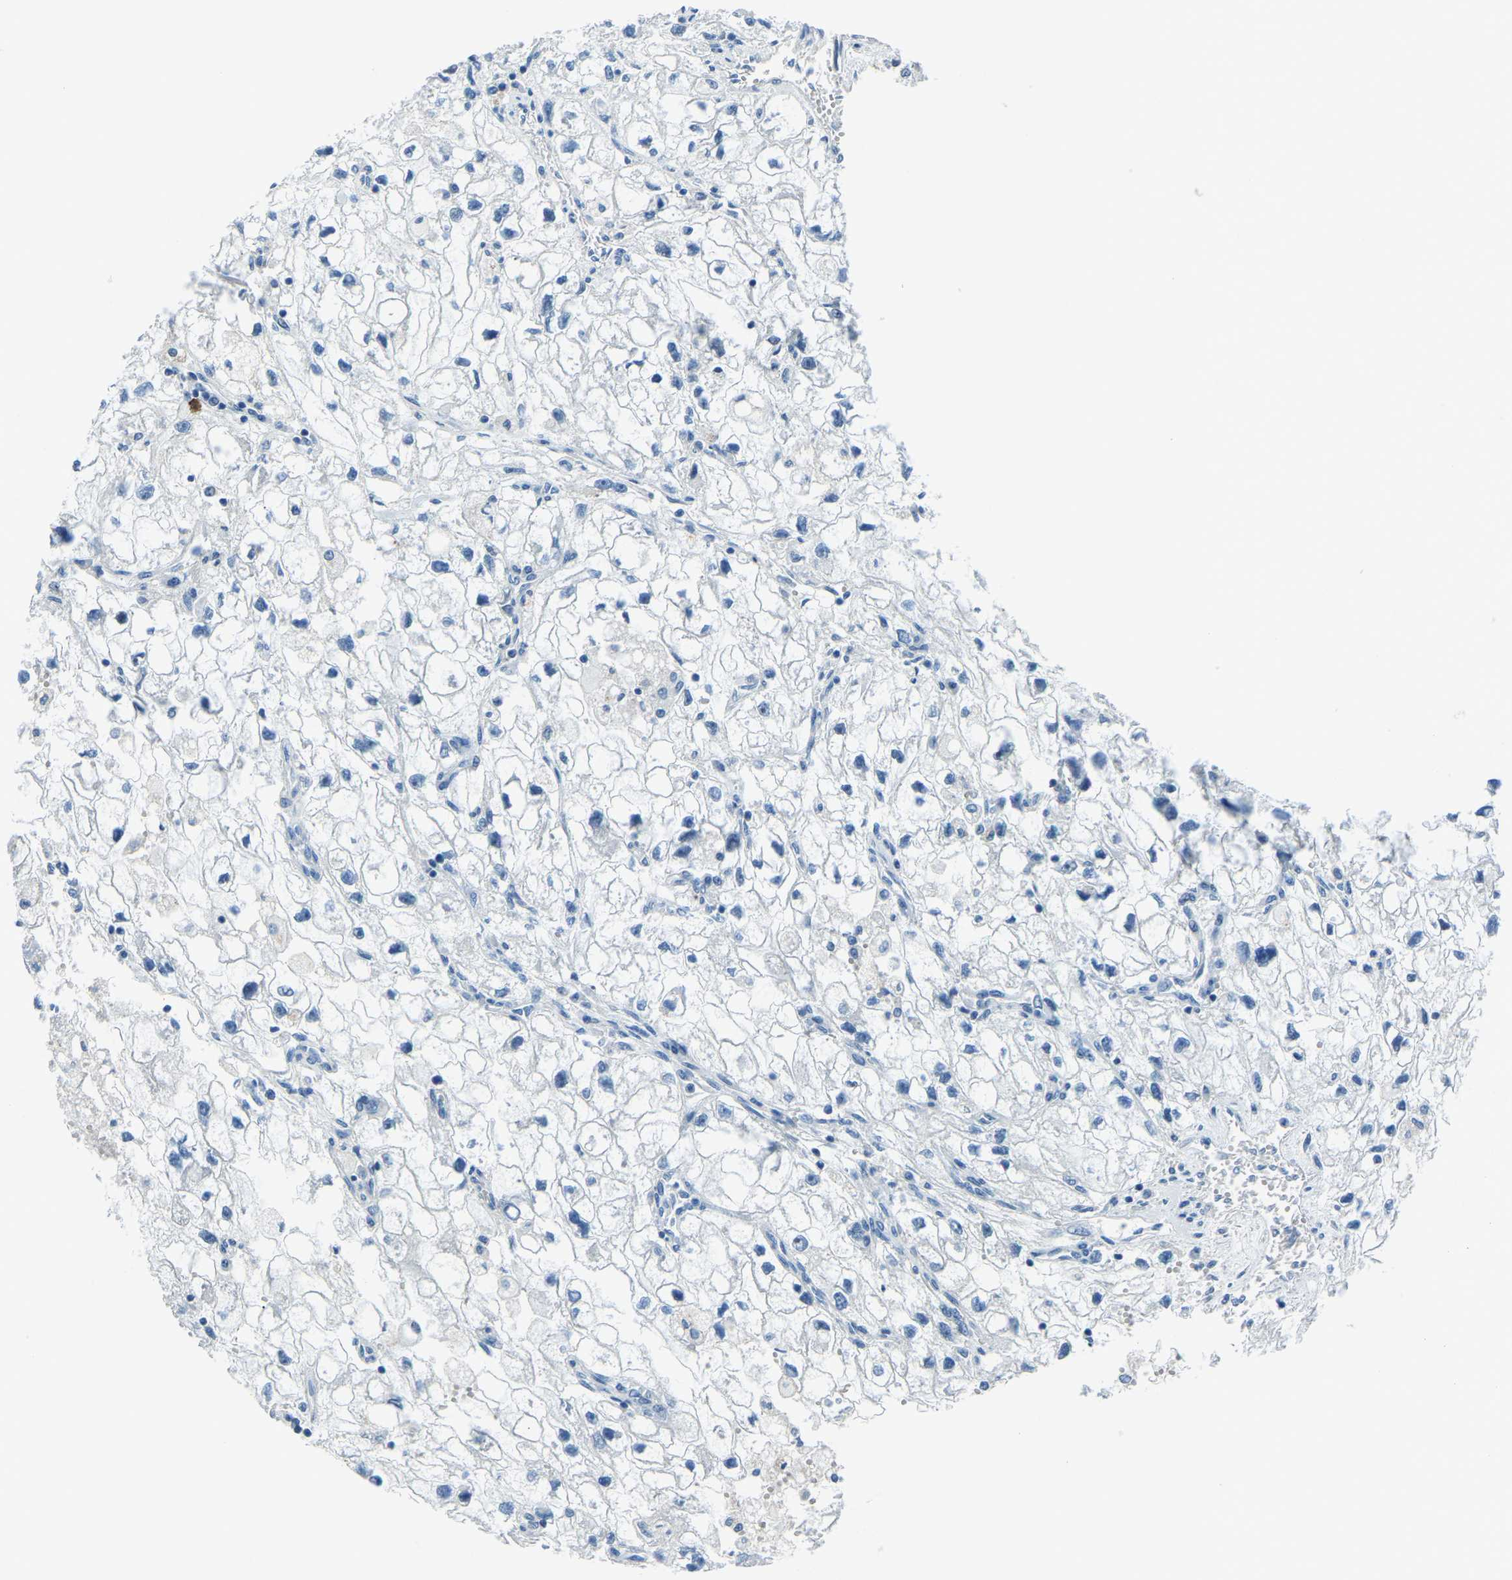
{"staining": {"intensity": "negative", "quantity": "none", "location": "none"}, "tissue": "renal cancer", "cell_type": "Tumor cells", "image_type": "cancer", "snomed": [{"axis": "morphology", "description": "Adenocarcinoma, NOS"}, {"axis": "topography", "description": "Kidney"}], "caption": "An image of adenocarcinoma (renal) stained for a protein exhibits no brown staining in tumor cells. (Stains: DAB immunohistochemistry with hematoxylin counter stain, Microscopy: brightfield microscopy at high magnification).", "gene": "RRP1", "patient": {"sex": "female", "age": 70}}